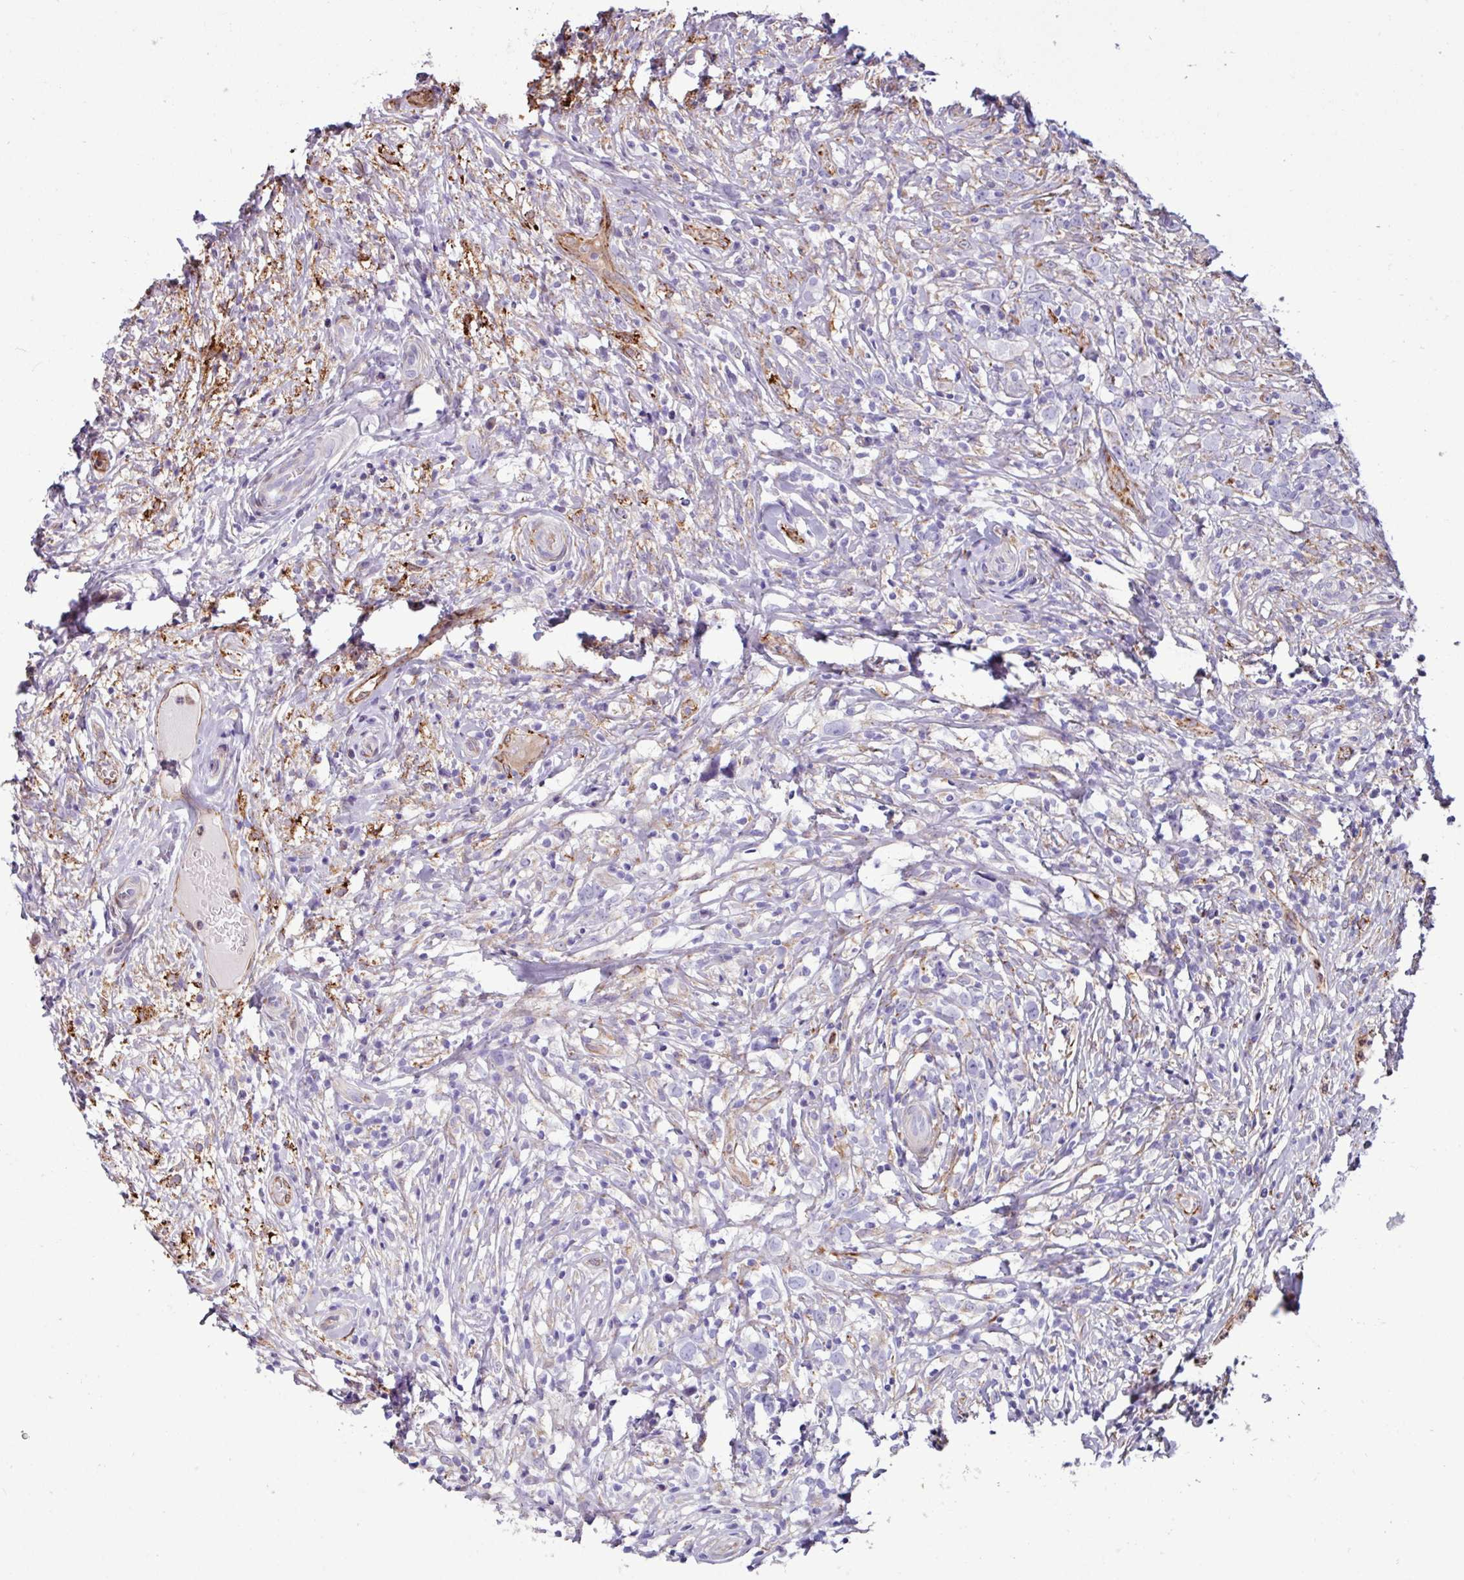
{"staining": {"intensity": "negative", "quantity": "none", "location": "none"}, "tissue": "lymphoma", "cell_type": "Tumor cells", "image_type": "cancer", "snomed": [{"axis": "morphology", "description": "Hodgkin's disease, NOS"}, {"axis": "topography", "description": "No Tissue"}], "caption": "The histopathology image reveals no significant expression in tumor cells of lymphoma.", "gene": "PPP1R35", "patient": {"sex": "female", "age": 21}}